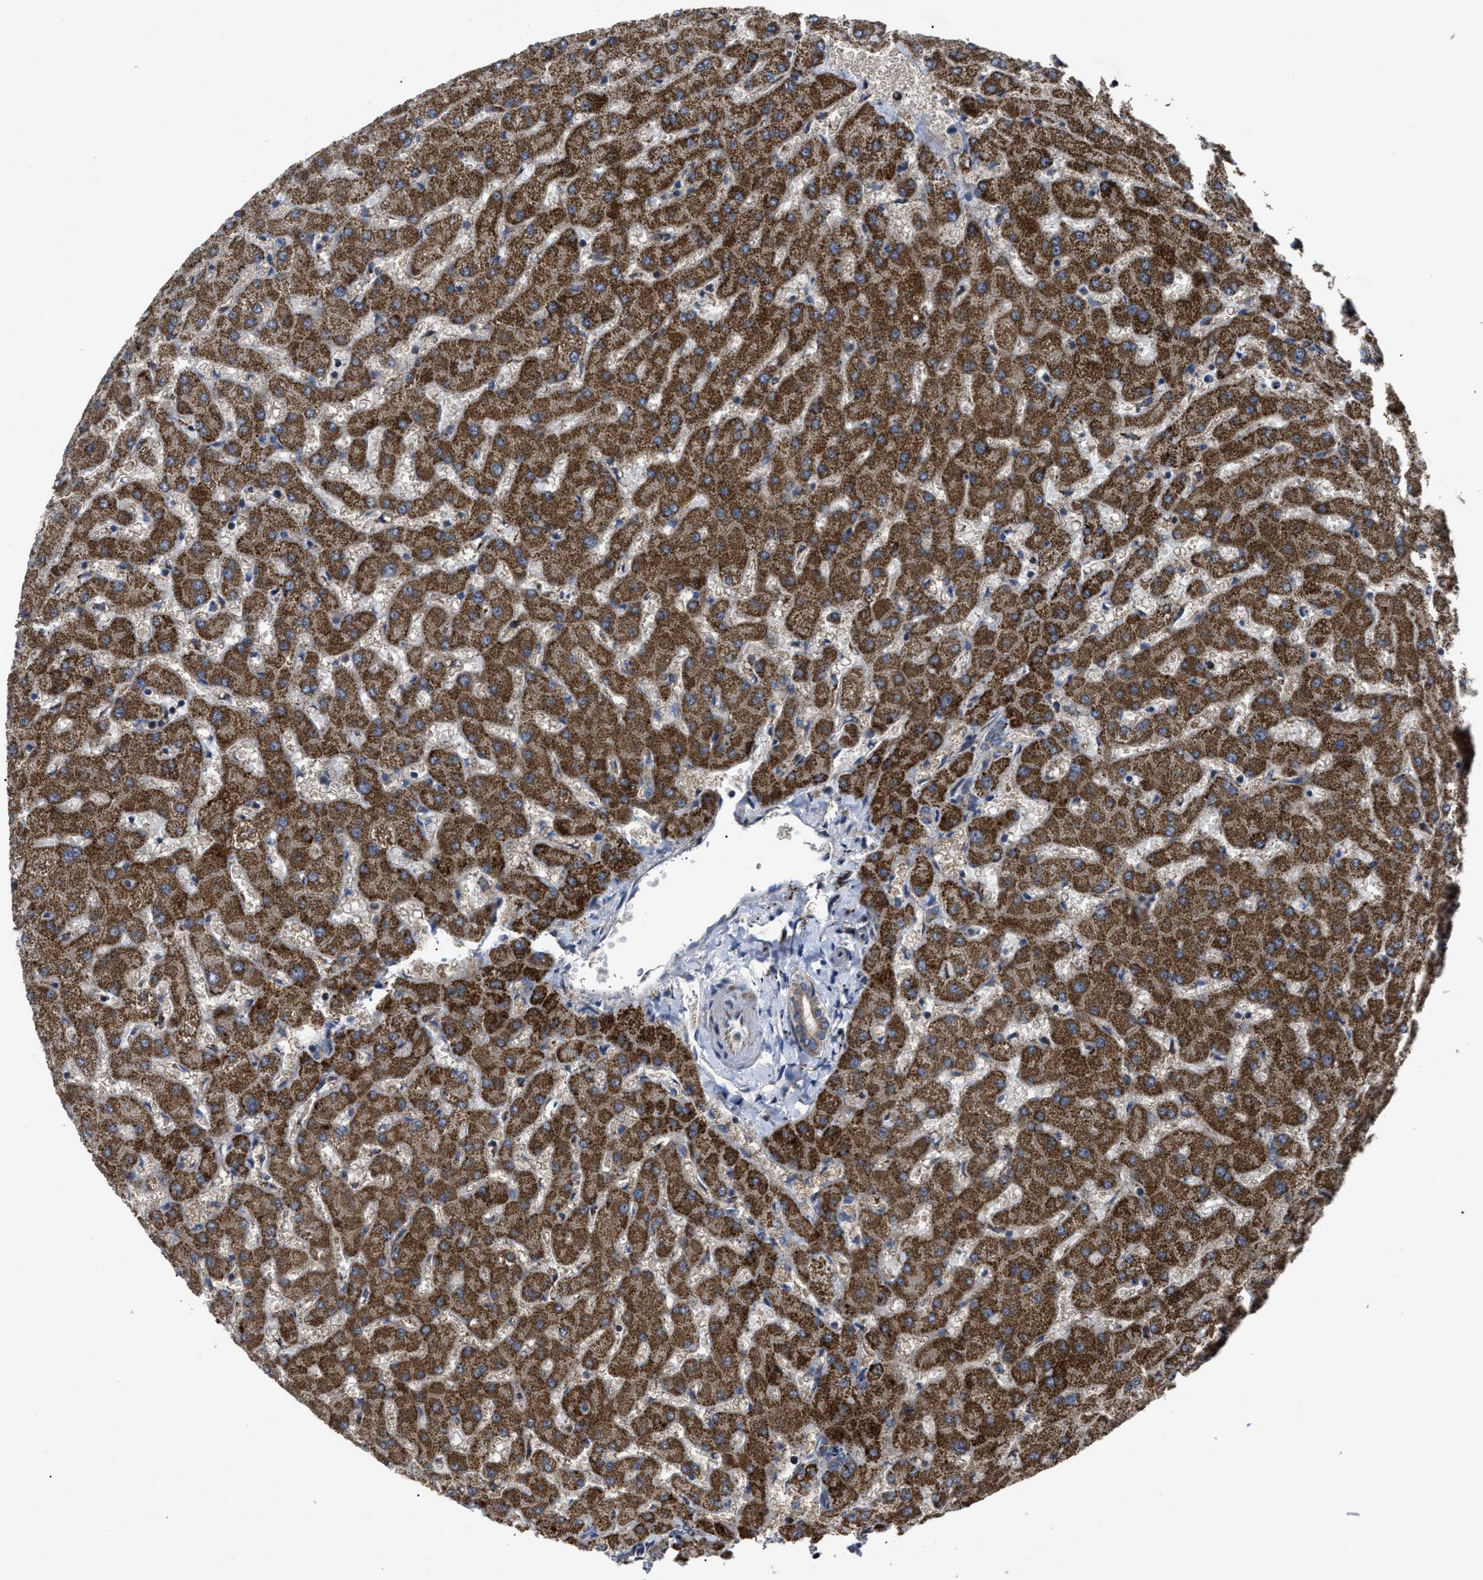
{"staining": {"intensity": "weak", "quantity": "<25%", "location": "cytoplasmic/membranous"}, "tissue": "liver", "cell_type": "Cholangiocytes", "image_type": "normal", "snomed": [{"axis": "morphology", "description": "Normal tissue, NOS"}, {"axis": "topography", "description": "Liver"}], "caption": "This is an immunohistochemistry (IHC) micrograph of benign liver. There is no positivity in cholangiocytes.", "gene": "PASK", "patient": {"sex": "female", "age": 63}}